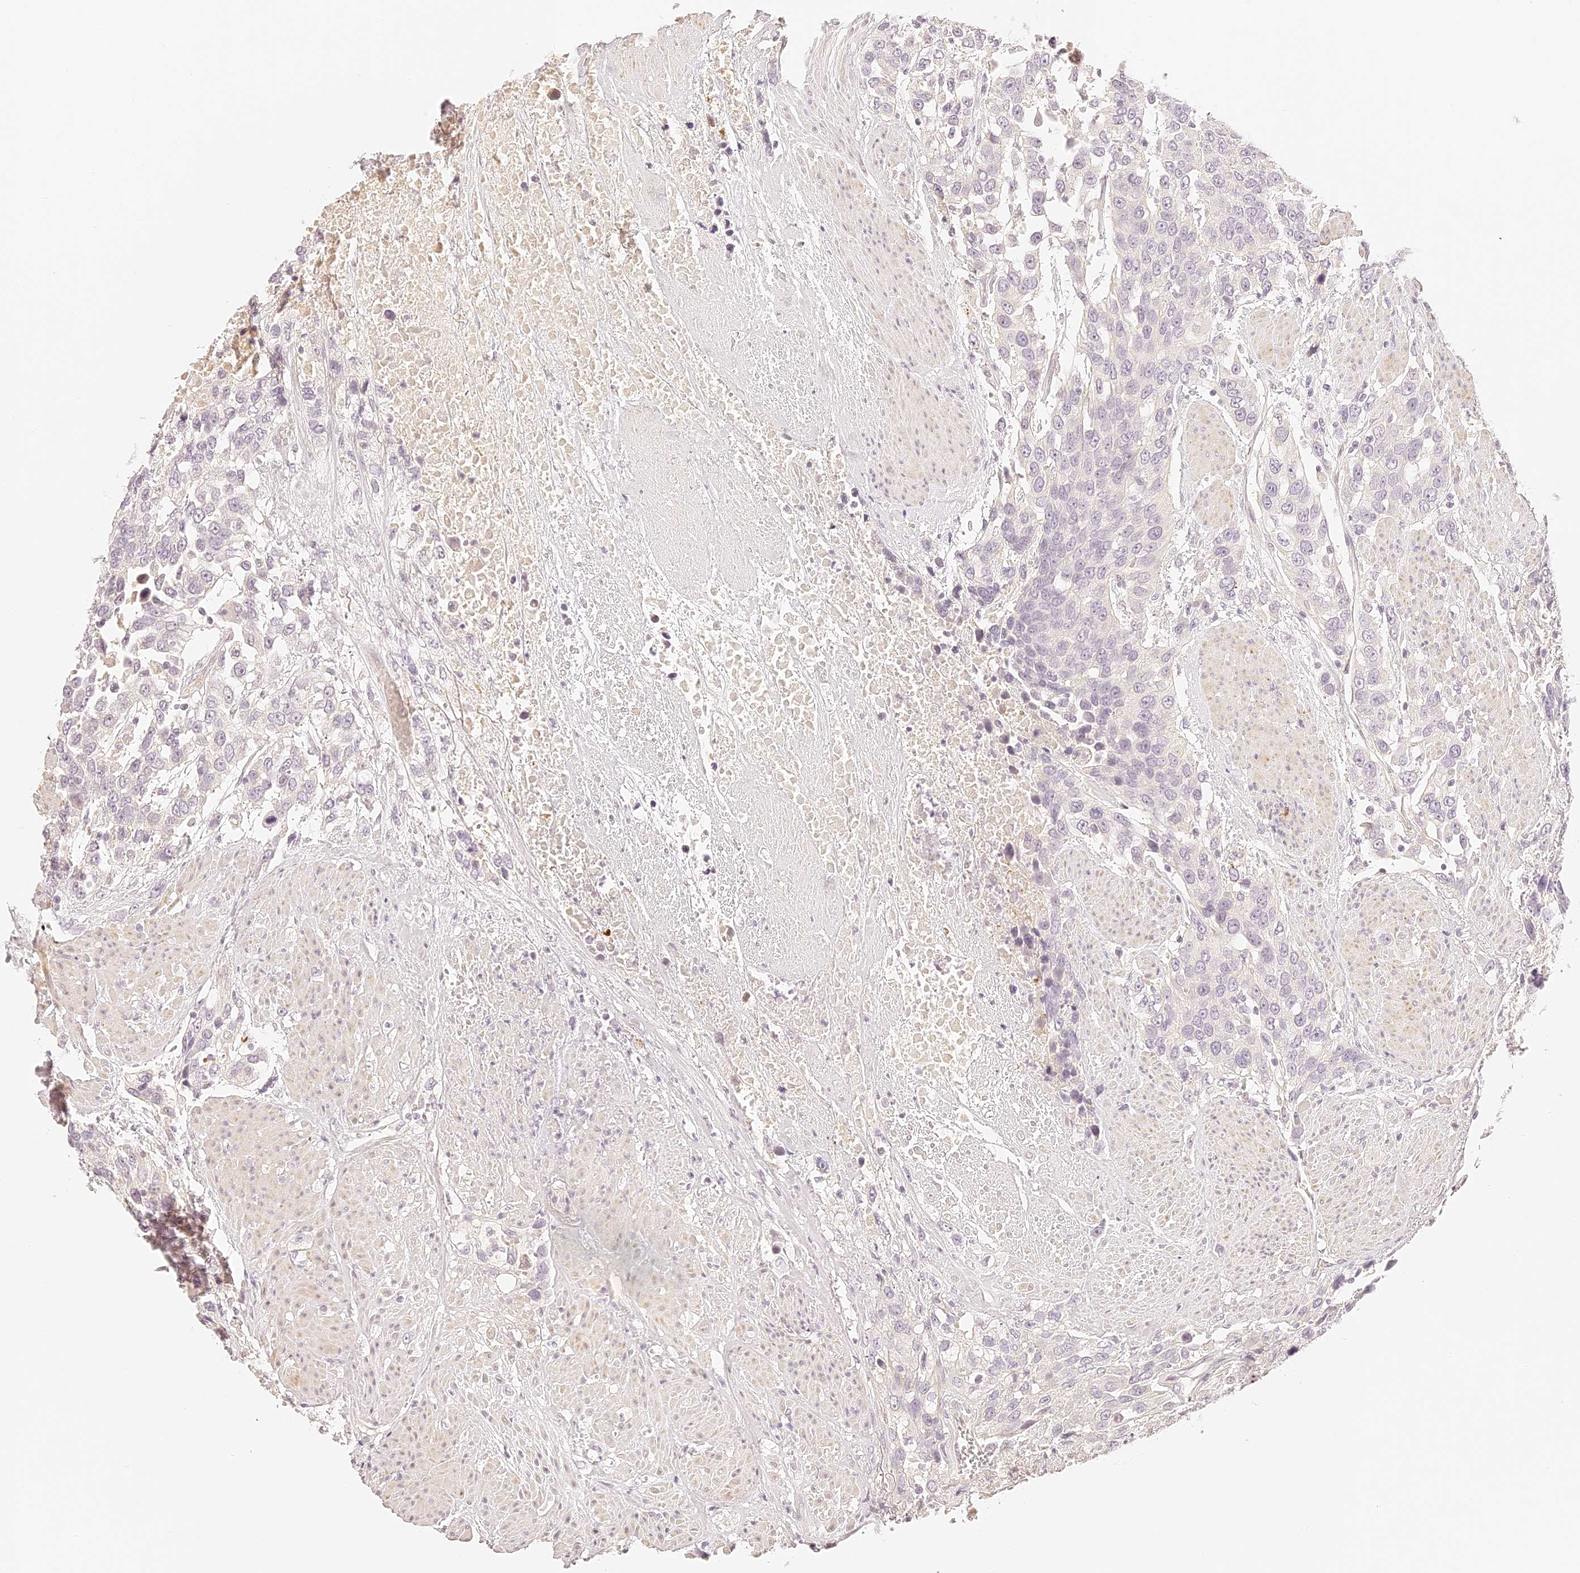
{"staining": {"intensity": "negative", "quantity": "none", "location": "none"}, "tissue": "urothelial cancer", "cell_type": "Tumor cells", "image_type": "cancer", "snomed": [{"axis": "morphology", "description": "Urothelial carcinoma, High grade"}, {"axis": "topography", "description": "Urinary bladder"}], "caption": "IHC micrograph of urothelial cancer stained for a protein (brown), which reveals no staining in tumor cells. (DAB (3,3'-diaminobenzidine) IHC with hematoxylin counter stain).", "gene": "TRIM45", "patient": {"sex": "female", "age": 80}}